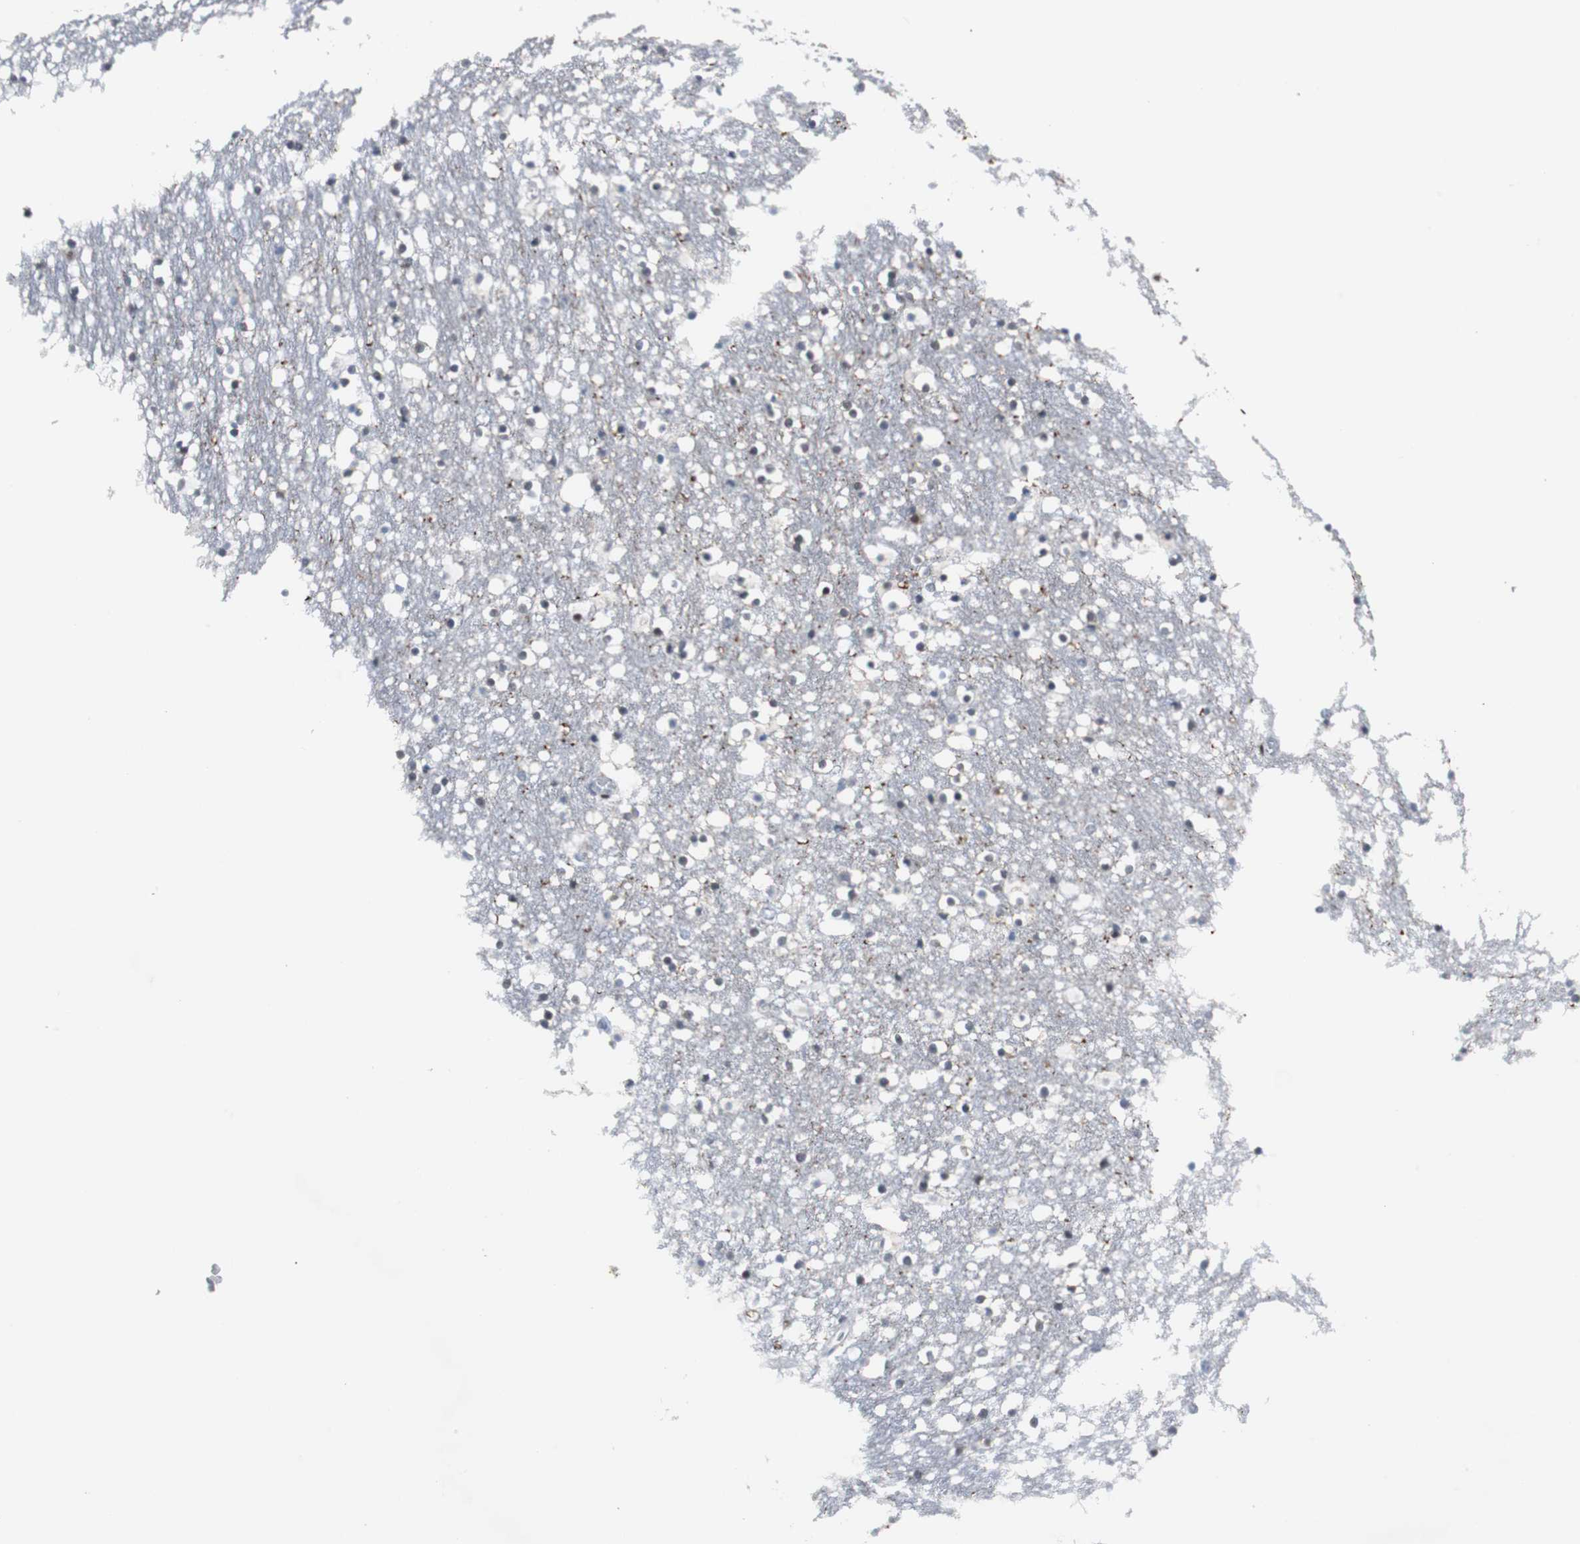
{"staining": {"intensity": "weak", "quantity": "<25%", "location": "nuclear"}, "tissue": "caudate", "cell_type": "Glial cells", "image_type": "normal", "snomed": [{"axis": "morphology", "description": "Normal tissue, NOS"}, {"axis": "topography", "description": "Lateral ventricle wall"}], "caption": "This is an immunohistochemistry (IHC) micrograph of benign caudate. There is no expression in glial cells.", "gene": "ZHX2", "patient": {"sex": "male", "age": 45}}